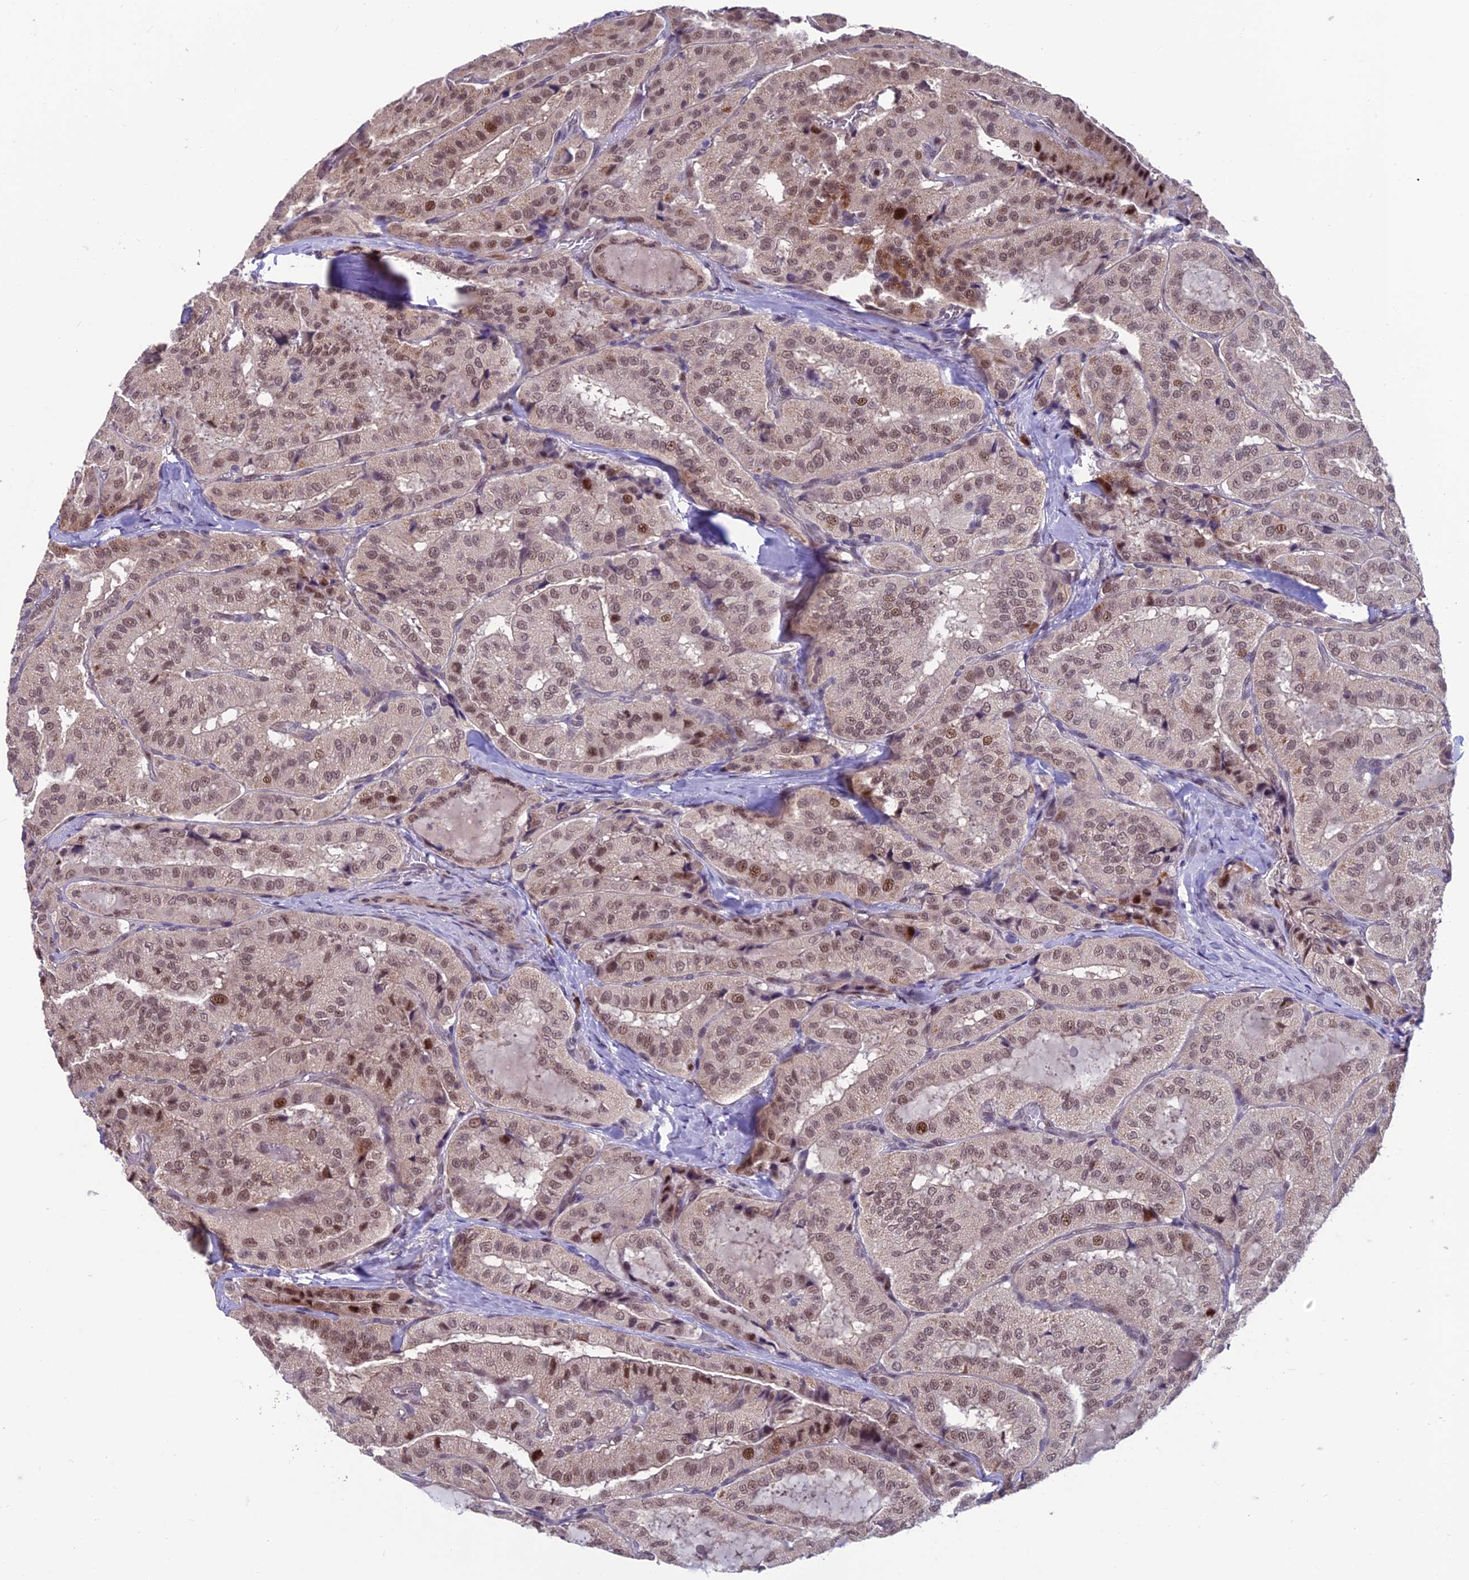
{"staining": {"intensity": "moderate", "quantity": "<25%", "location": "nuclear"}, "tissue": "thyroid cancer", "cell_type": "Tumor cells", "image_type": "cancer", "snomed": [{"axis": "morphology", "description": "Normal tissue, NOS"}, {"axis": "morphology", "description": "Papillary adenocarcinoma, NOS"}, {"axis": "topography", "description": "Thyroid gland"}], "caption": "Immunohistochemistry of human thyroid cancer (papillary adenocarcinoma) exhibits low levels of moderate nuclear expression in about <25% of tumor cells.", "gene": "KIAA1191", "patient": {"sex": "female", "age": 59}}